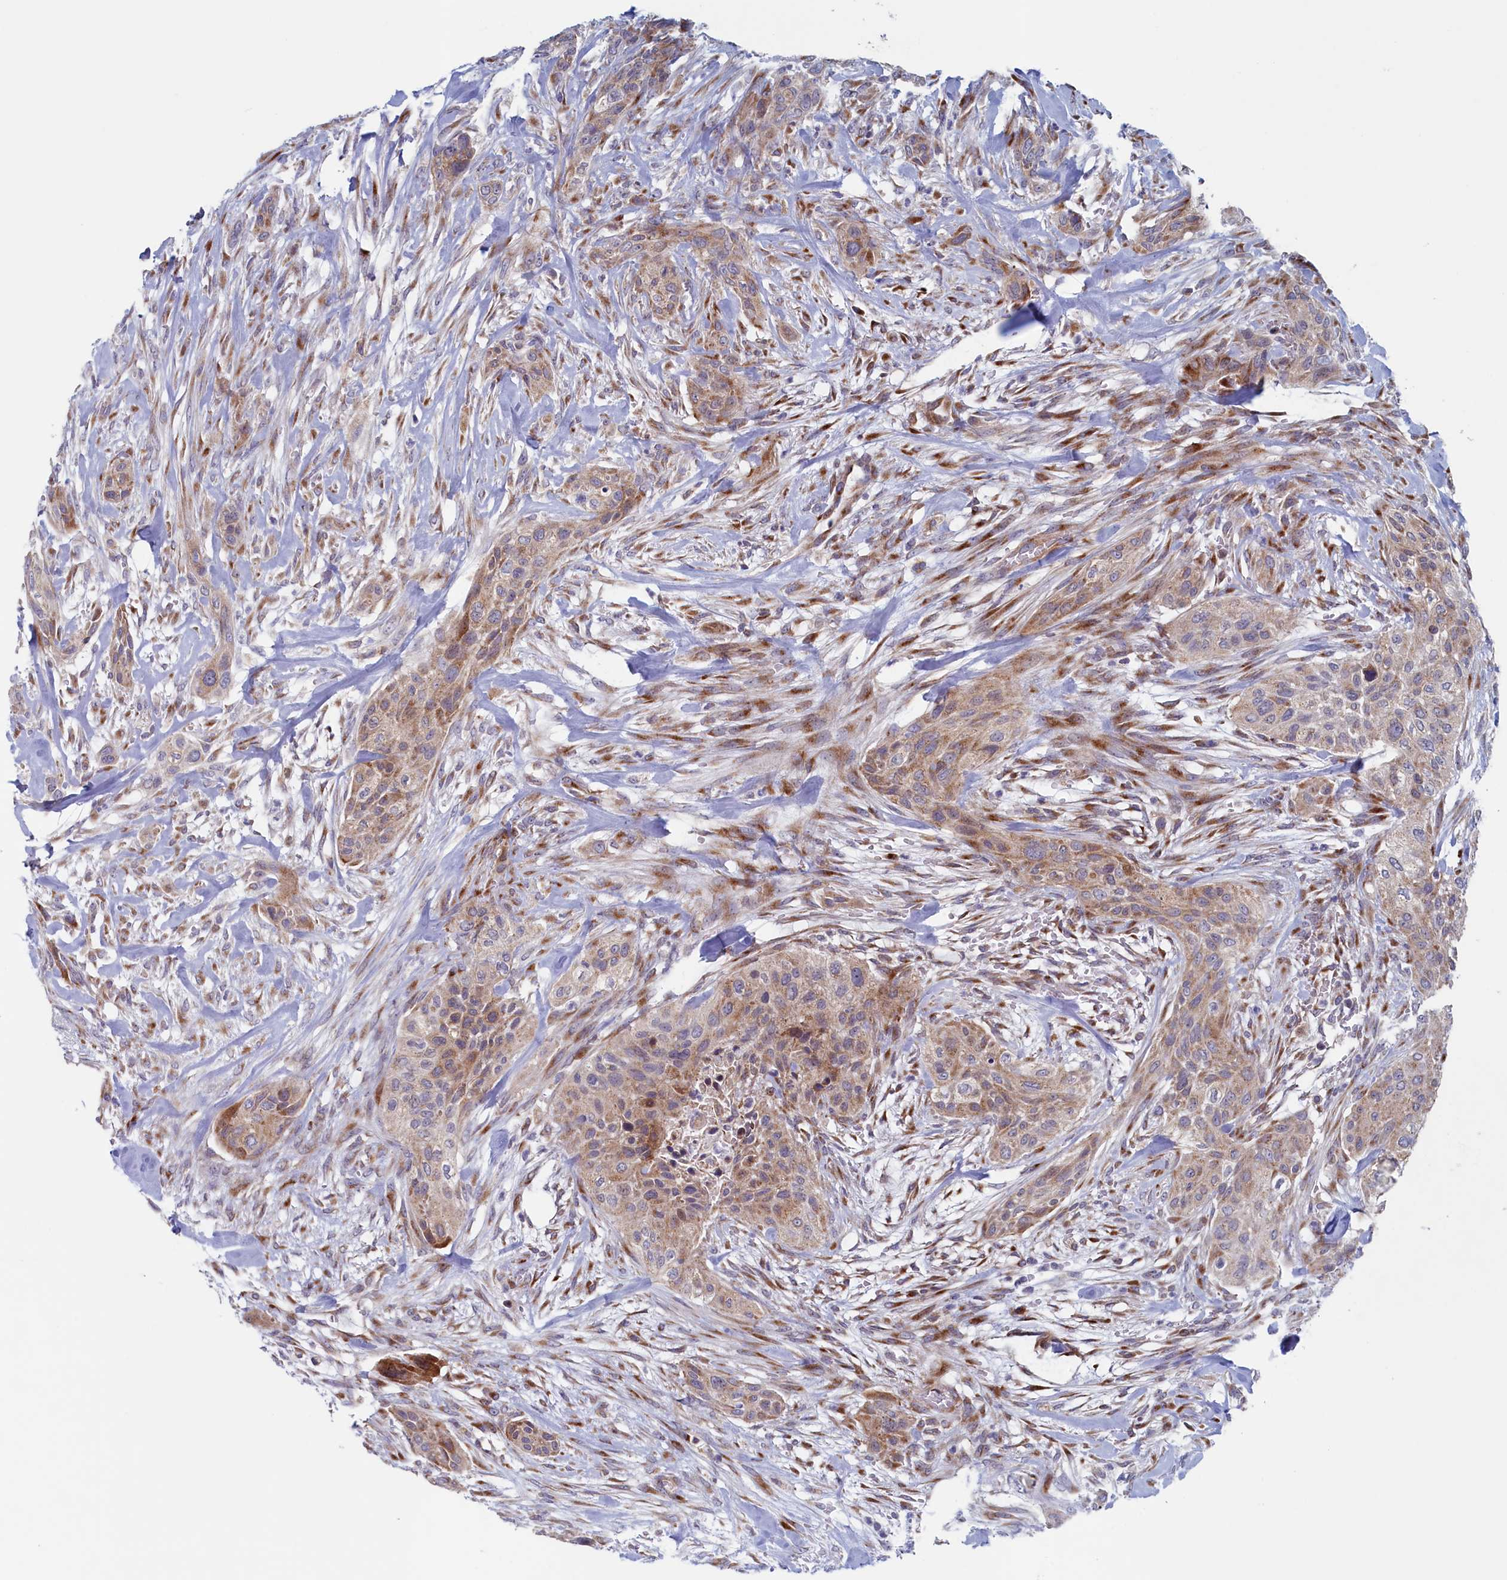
{"staining": {"intensity": "weak", "quantity": ">75%", "location": "cytoplasmic/membranous"}, "tissue": "urothelial cancer", "cell_type": "Tumor cells", "image_type": "cancer", "snomed": [{"axis": "morphology", "description": "Urothelial carcinoma, High grade"}, {"axis": "topography", "description": "Urinary bladder"}], "caption": "High-grade urothelial carcinoma stained for a protein exhibits weak cytoplasmic/membranous positivity in tumor cells. Nuclei are stained in blue.", "gene": "MTFMT", "patient": {"sex": "male", "age": 35}}